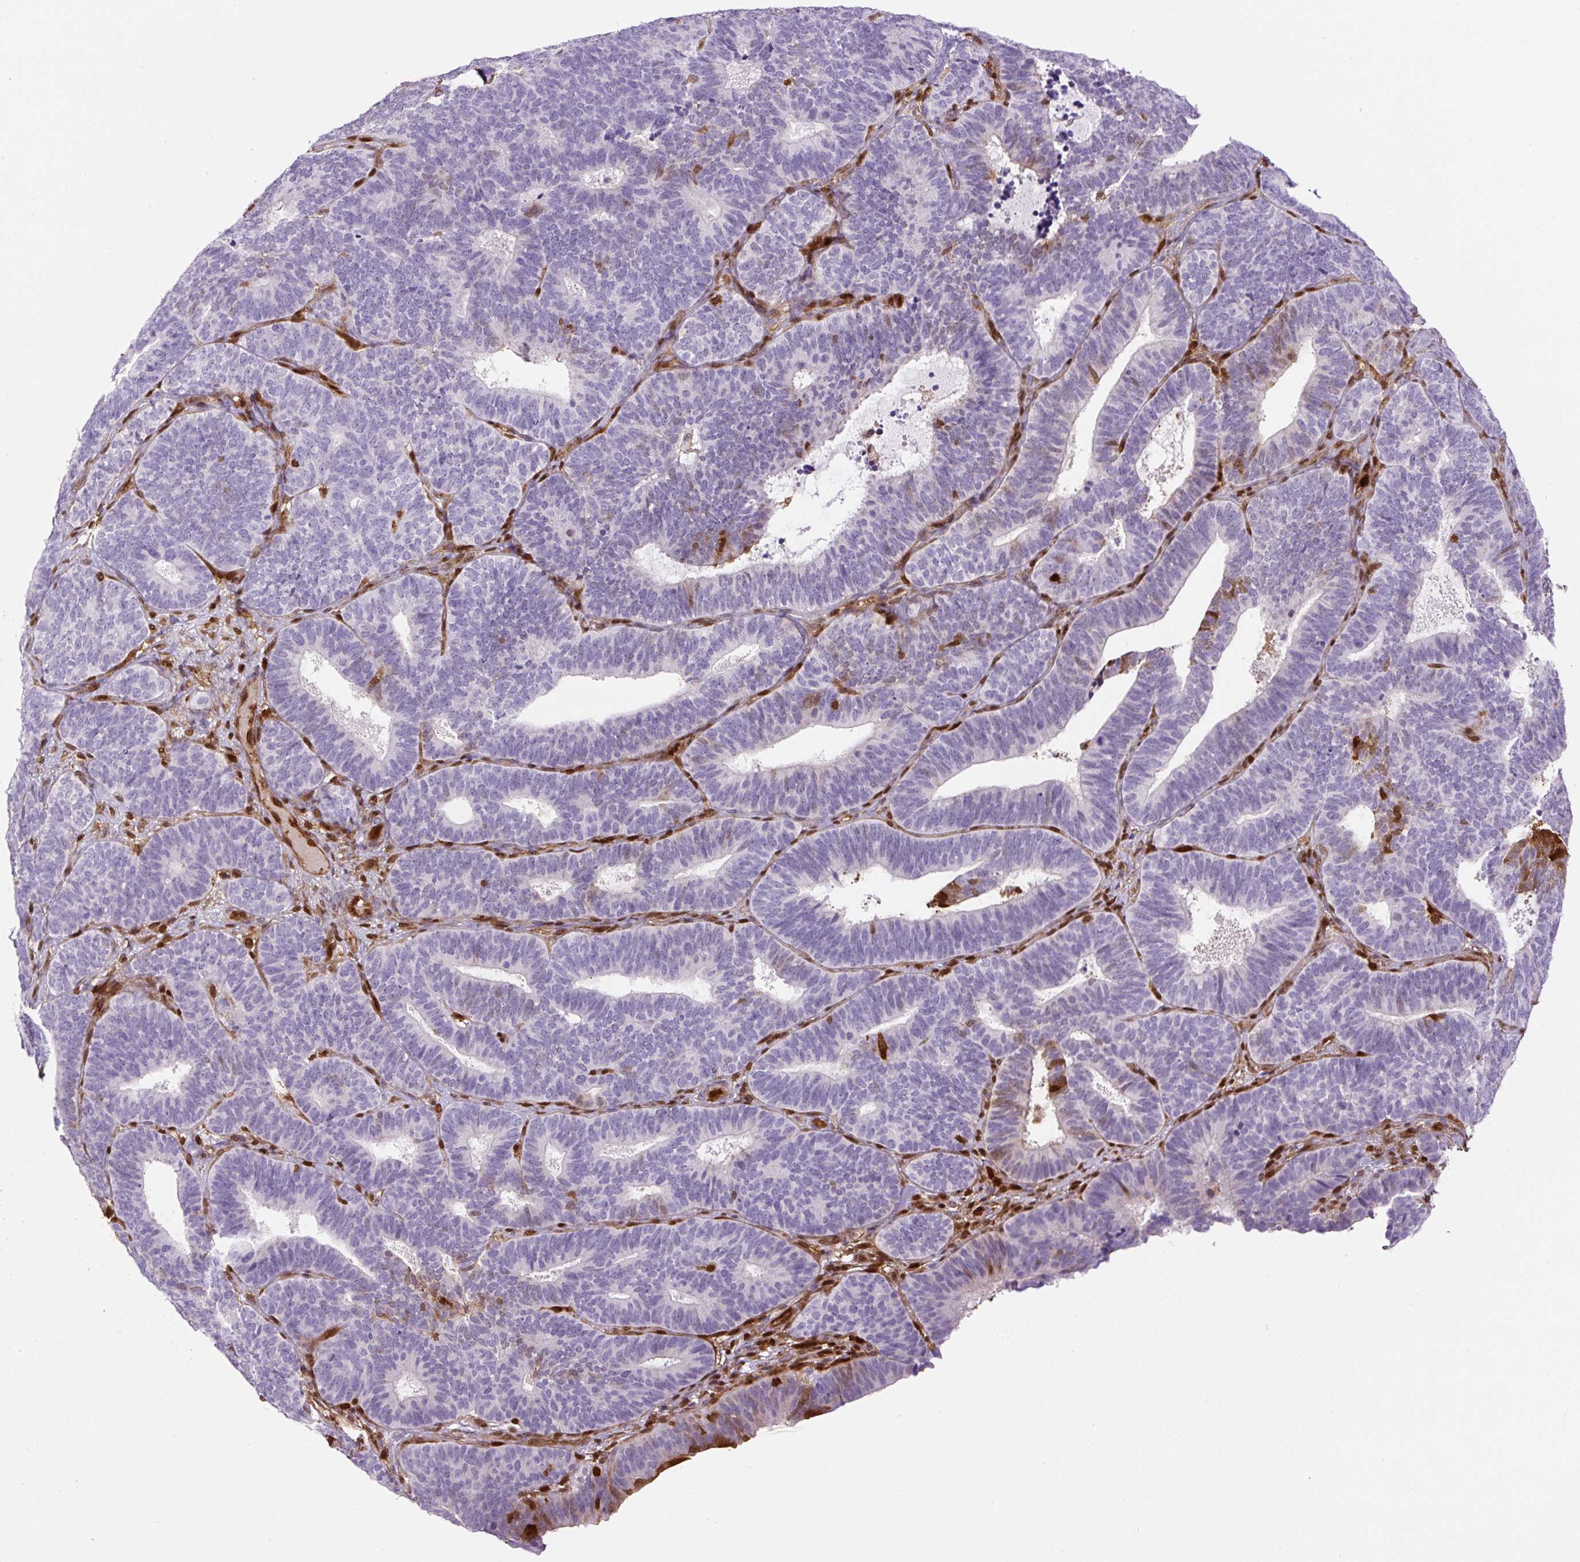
{"staining": {"intensity": "negative", "quantity": "none", "location": "none"}, "tissue": "endometrial cancer", "cell_type": "Tumor cells", "image_type": "cancer", "snomed": [{"axis": "morphology", "description": "Adenocarcinoma, NOS"}, {"axis": "topography", "description": "Endometrium"}], "caption": "Endometrial adenocarcinoma was stained to show a protein in brown. There is no significant staining in tumor cells.", "gene": "ANXA1", "patient": {"sex": "female", "age": 70}}